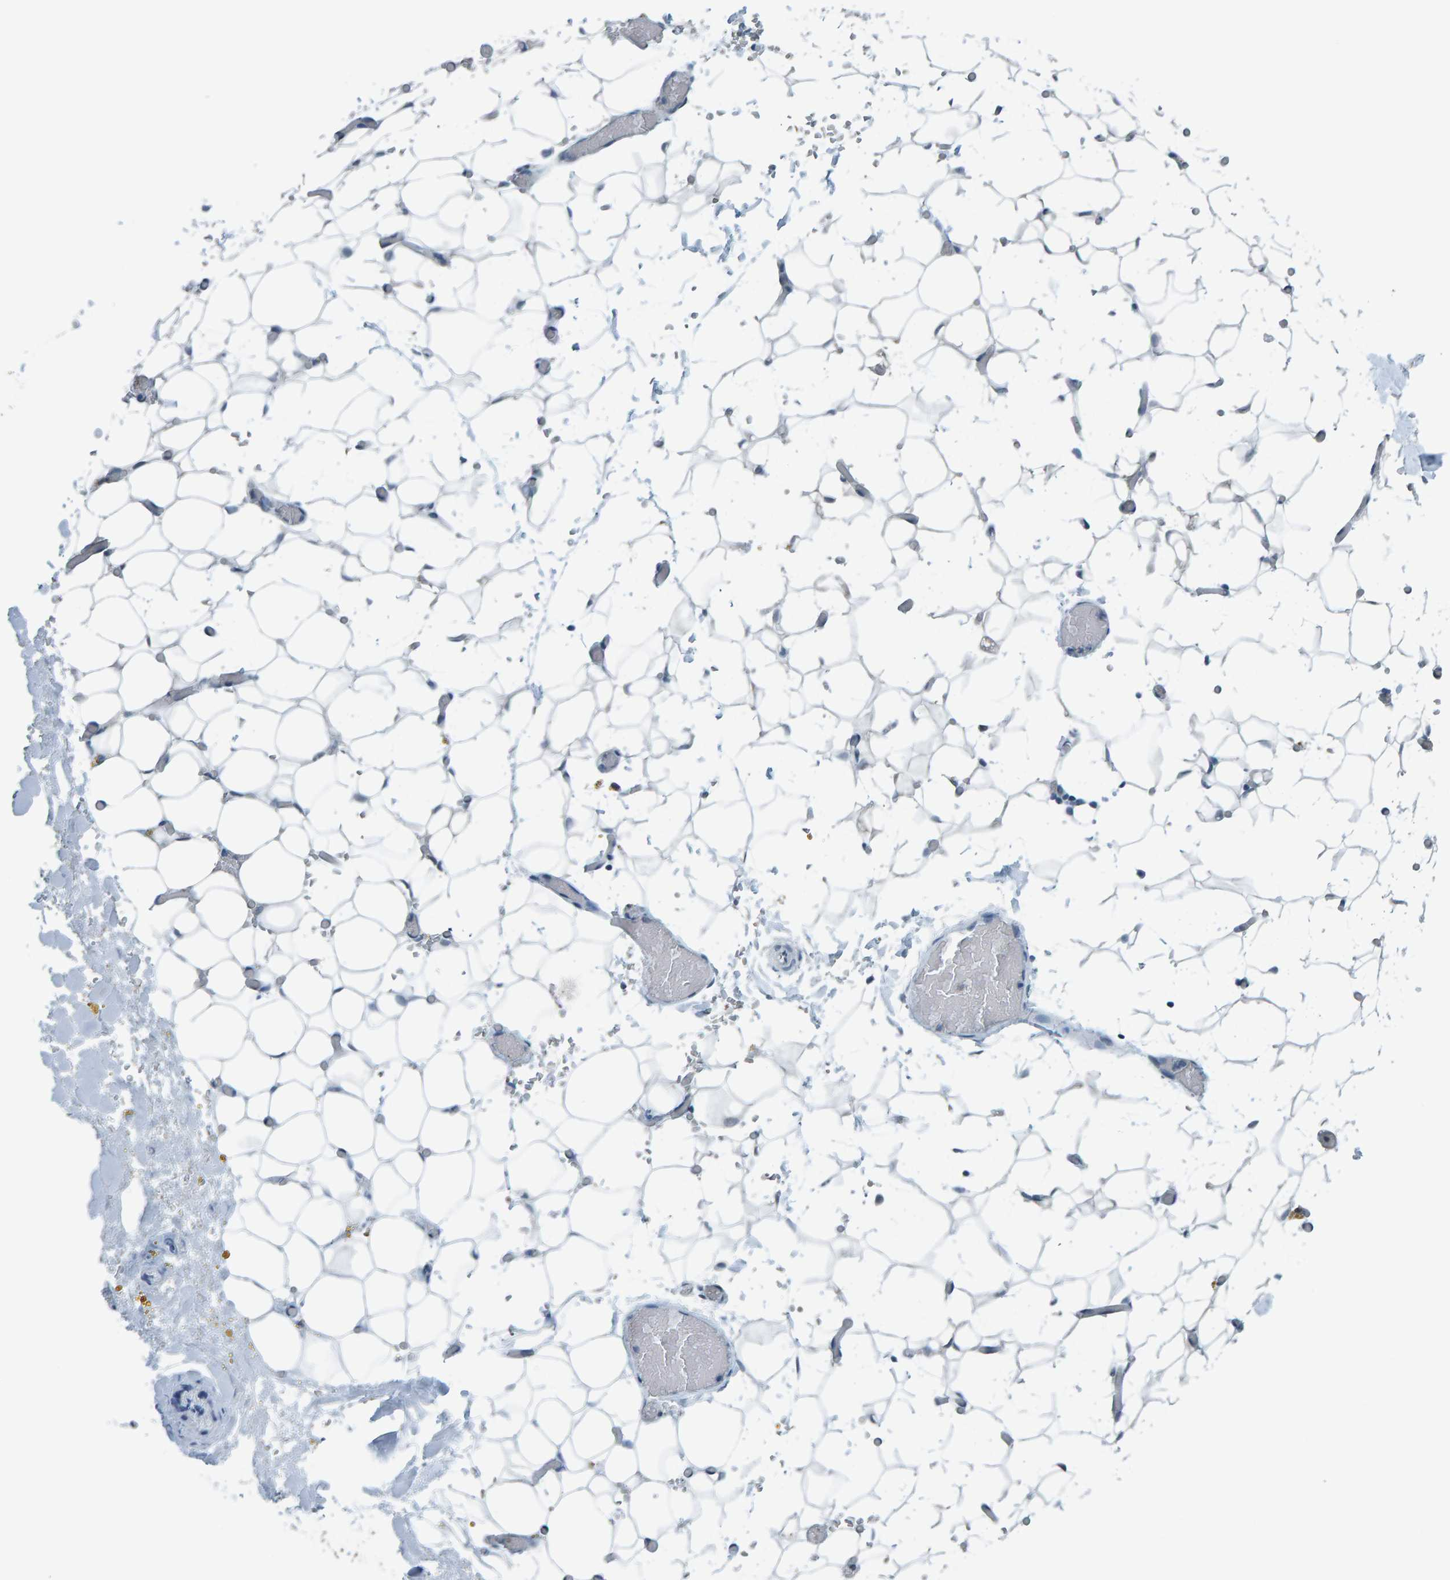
{"staining": {"intensity": "negative", "quantity": "none", "location": "none"}, "tissue": "adipose tissue", "cell_type": "Adipocytes", "image_type": "normal", "snomed": [{"axis": "morphology", "description": "Normal tissue, NOS"}, {"axis": "topography", "description": "Kidney"}, {"axis": "topography", "description": "Peripheral nerve tissue"}], "caption": "The image demonstrates no staining of adipocytes in unremarkable adipose tissue. Brightfield microscopy of immunohistochemistry stained with DAB (3,3'-diaminobenzidine) (brown) and hematoxylin (blue), captured at high magnification.", "gene": "CNP", "patient": {"sex": "male", "age": 7}}